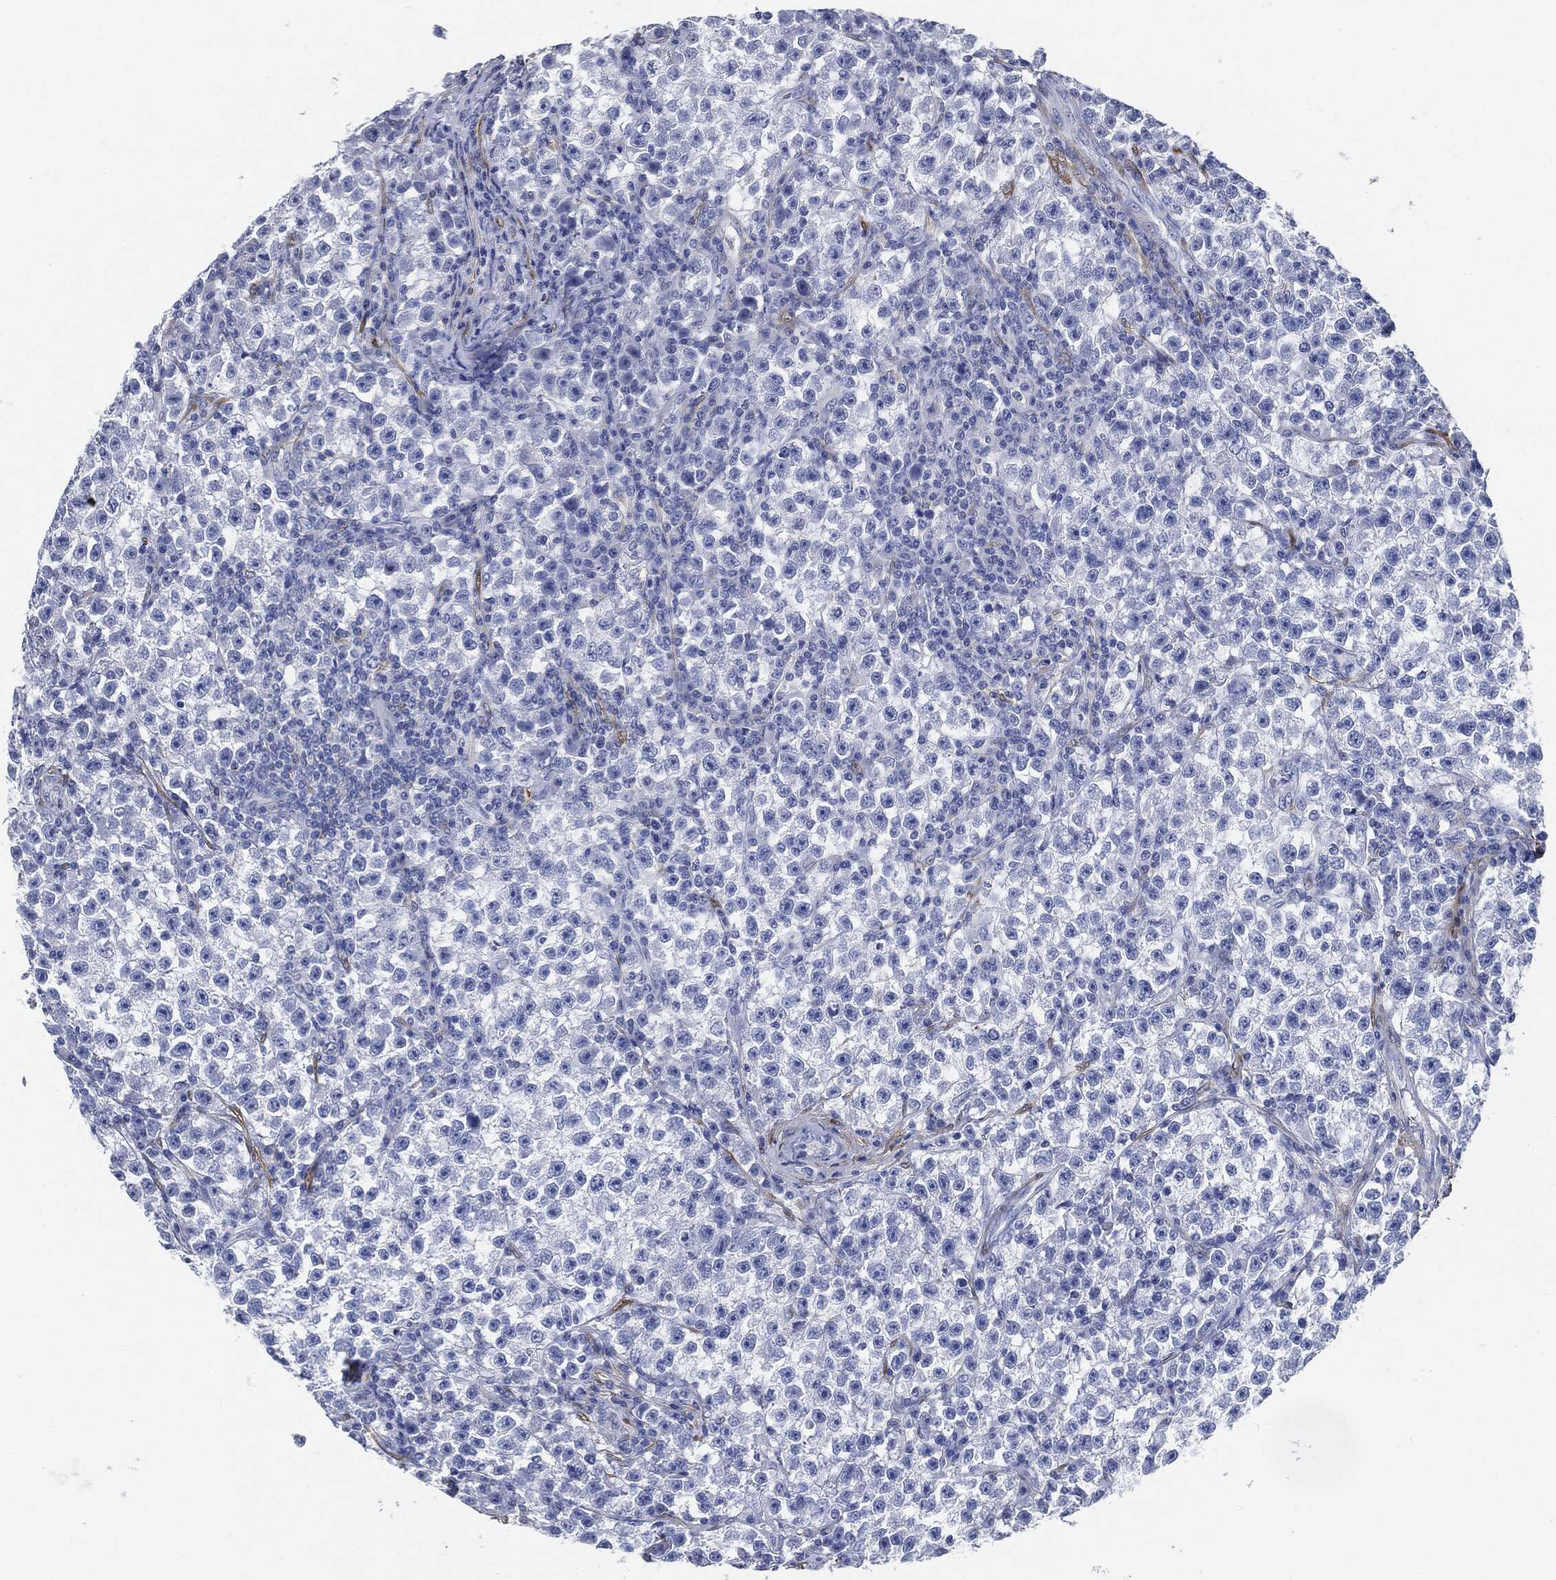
{"staining": {"intensity": "negative", "quantity": "none", "location": "none"}, "tissue": "testis cancer", "cell_type": "Tumor cells", "image_type": "cancer", "snomed": [{"axis": "morphology", "description": "Seminoma, NOS"}, {"axis": "topography", "description": "Testis"}], "caption": "Immunohistochemistry histopathology image of neoplastic tissue: human testis seminoma stained with DAB (3,3'-diaminobenzidine) reveals no significant protein expression in tumor cells.", "gene": "TAGLN", "patient": {"sex": "male", "age": 22}}